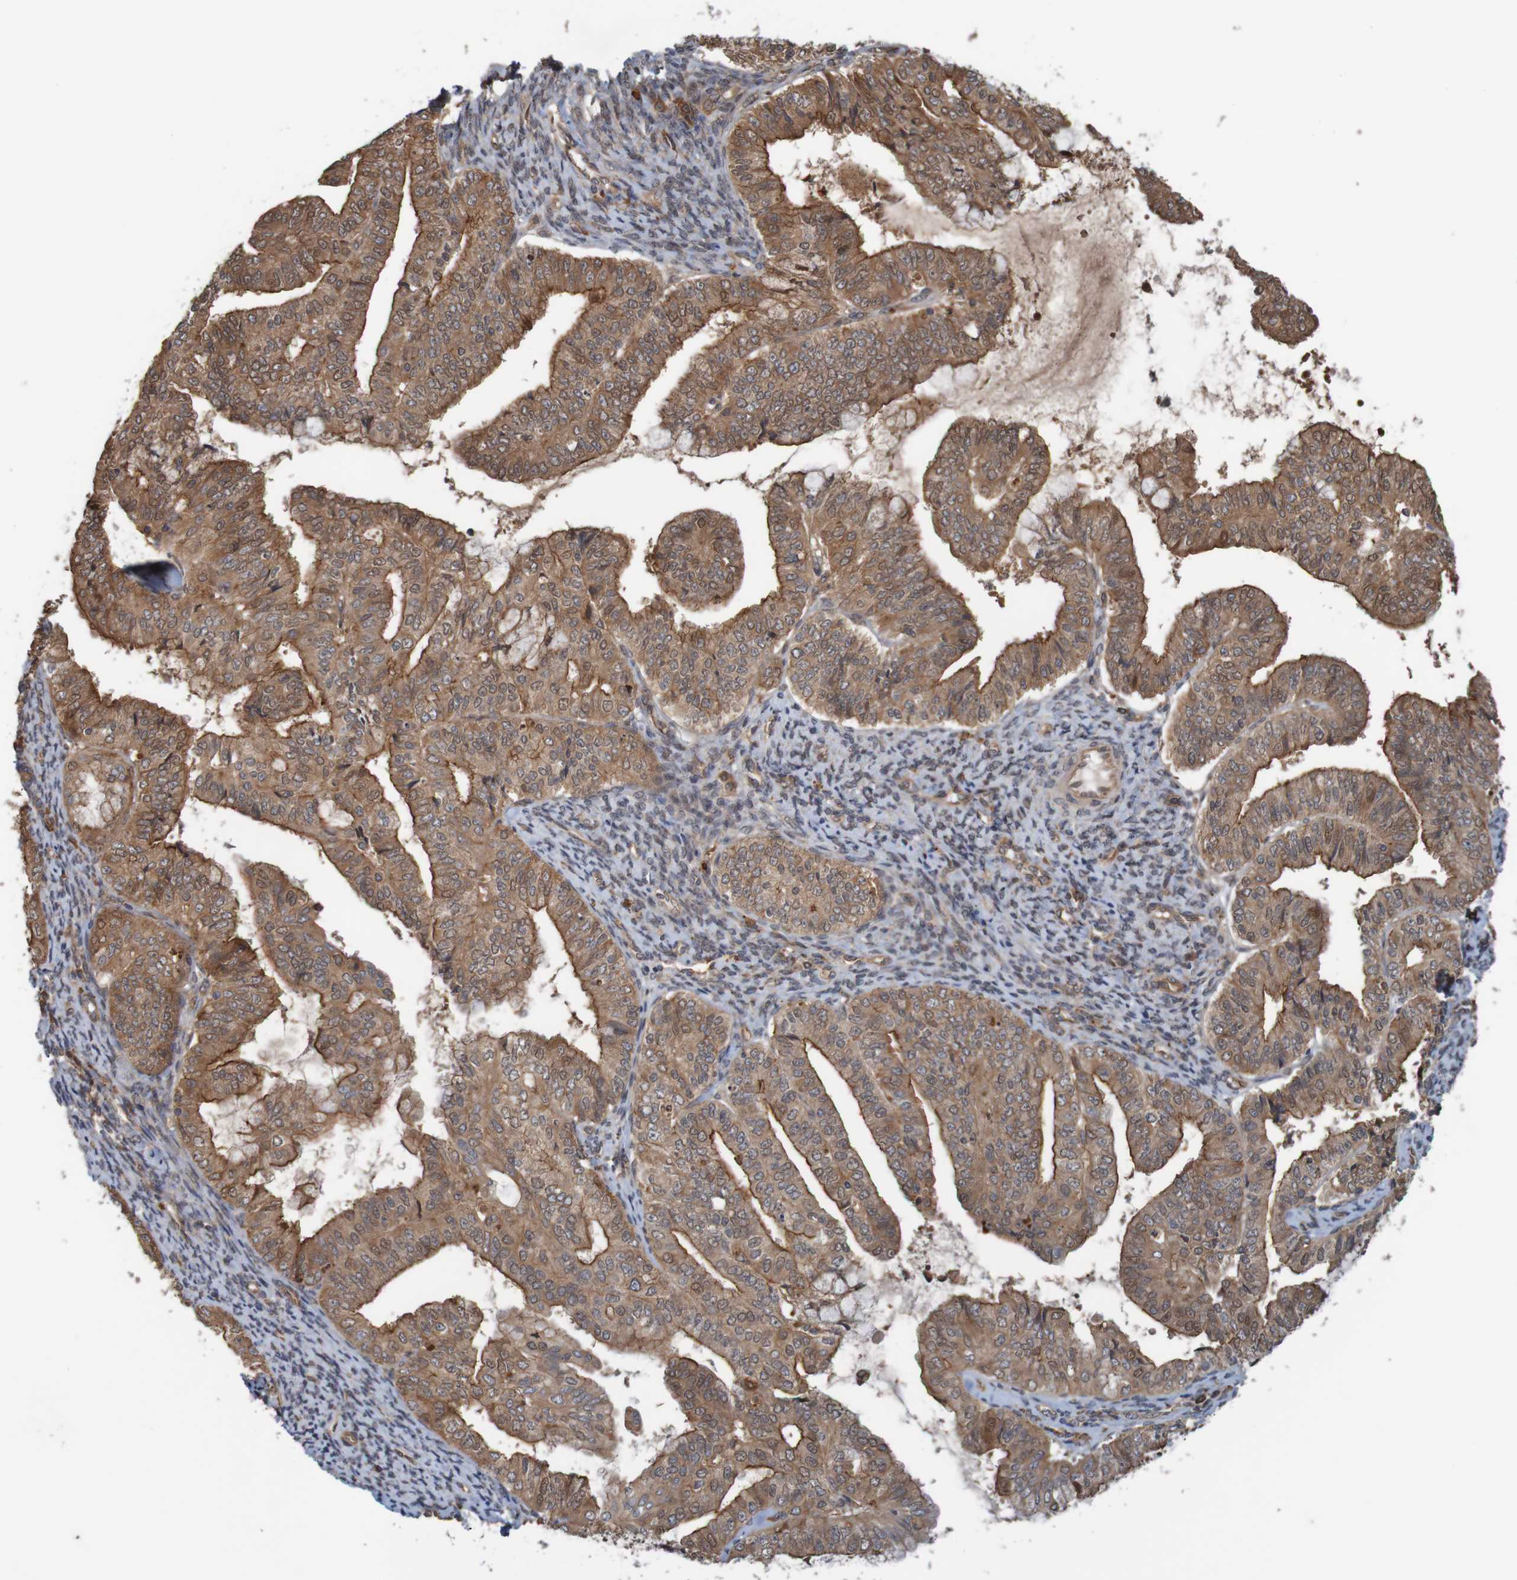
{"staining": {"intensity": "moderate", "quantity": ">75%", "location": "cytoplasmic/membranous"}, "tissue": "endometrial cancer", "cell_type": "Tumor cells", "image_type": "cancer", "snomed": [{"axis": "morphology", "description": "Adenocarcinoma, NOS"}, {"axis": "topography", "description": "Endometrium"}], "caption": "Endometrial adenocarcinoma stained for a protein shows moderate cytoplasmic/membranous positivity in tumor cells.", "gene": "ARHGEF11", "patient": {"sex": "female", "age": 63}}